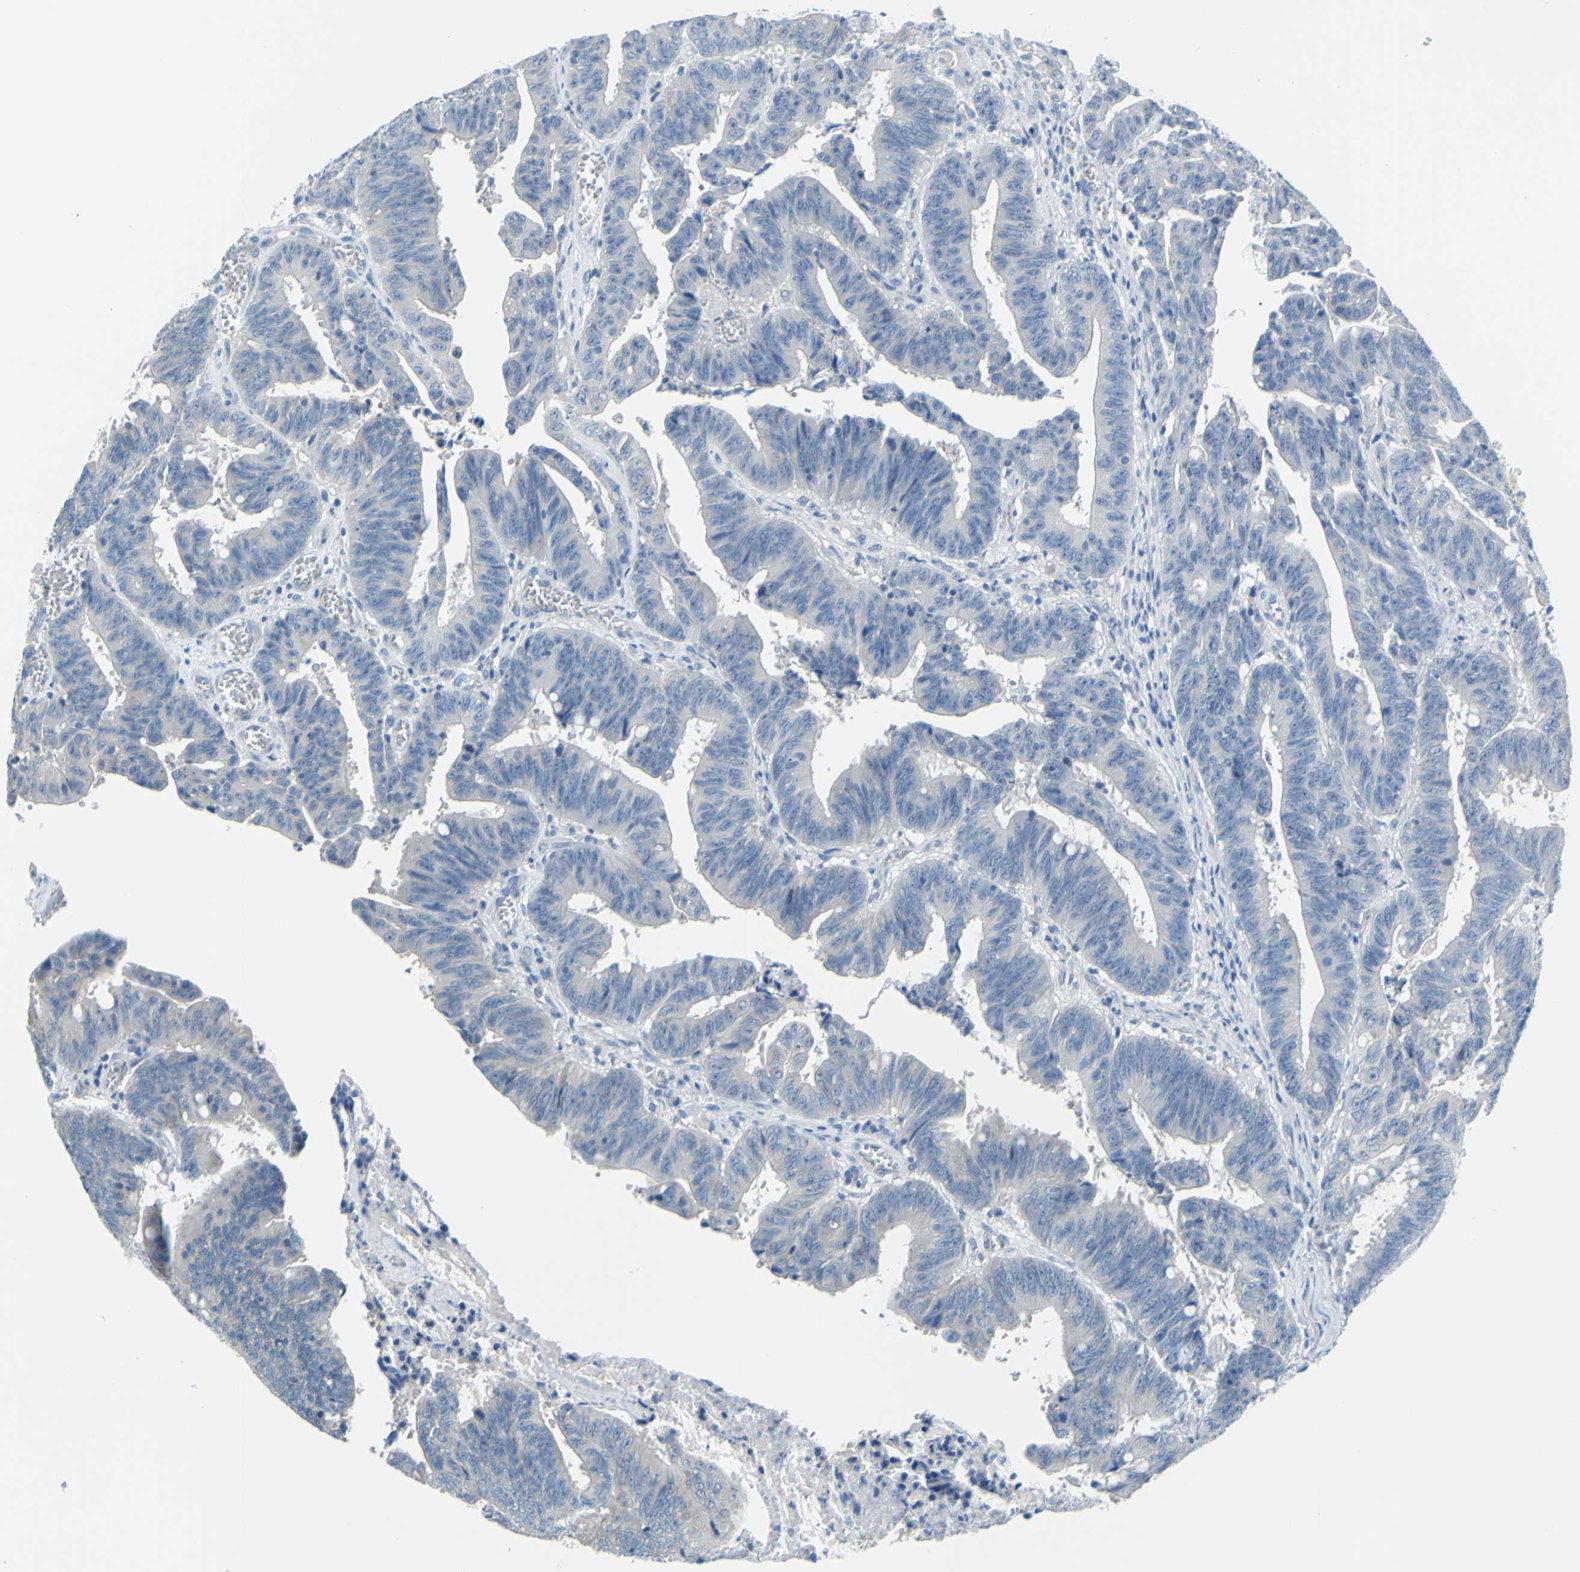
{"staining": {"intensity": "negative", "quantity": "none", "location": "none"}, "tissue": "colorectal cancer", "cell_type": "Tumor cells", "image_type": "cancer", "snomed": [{"axis": "morphology", "description": "Adenocarcinoma, NOS"}, {"axis": "topography", "description": "Colon"}], "caption": "The photomicrograph demonstrates no staining of tumor cells in colorectal cancer (adenocarcinoma).", "gene": "SLC1A2", "patient": {"sex": "male", "age": 45}}